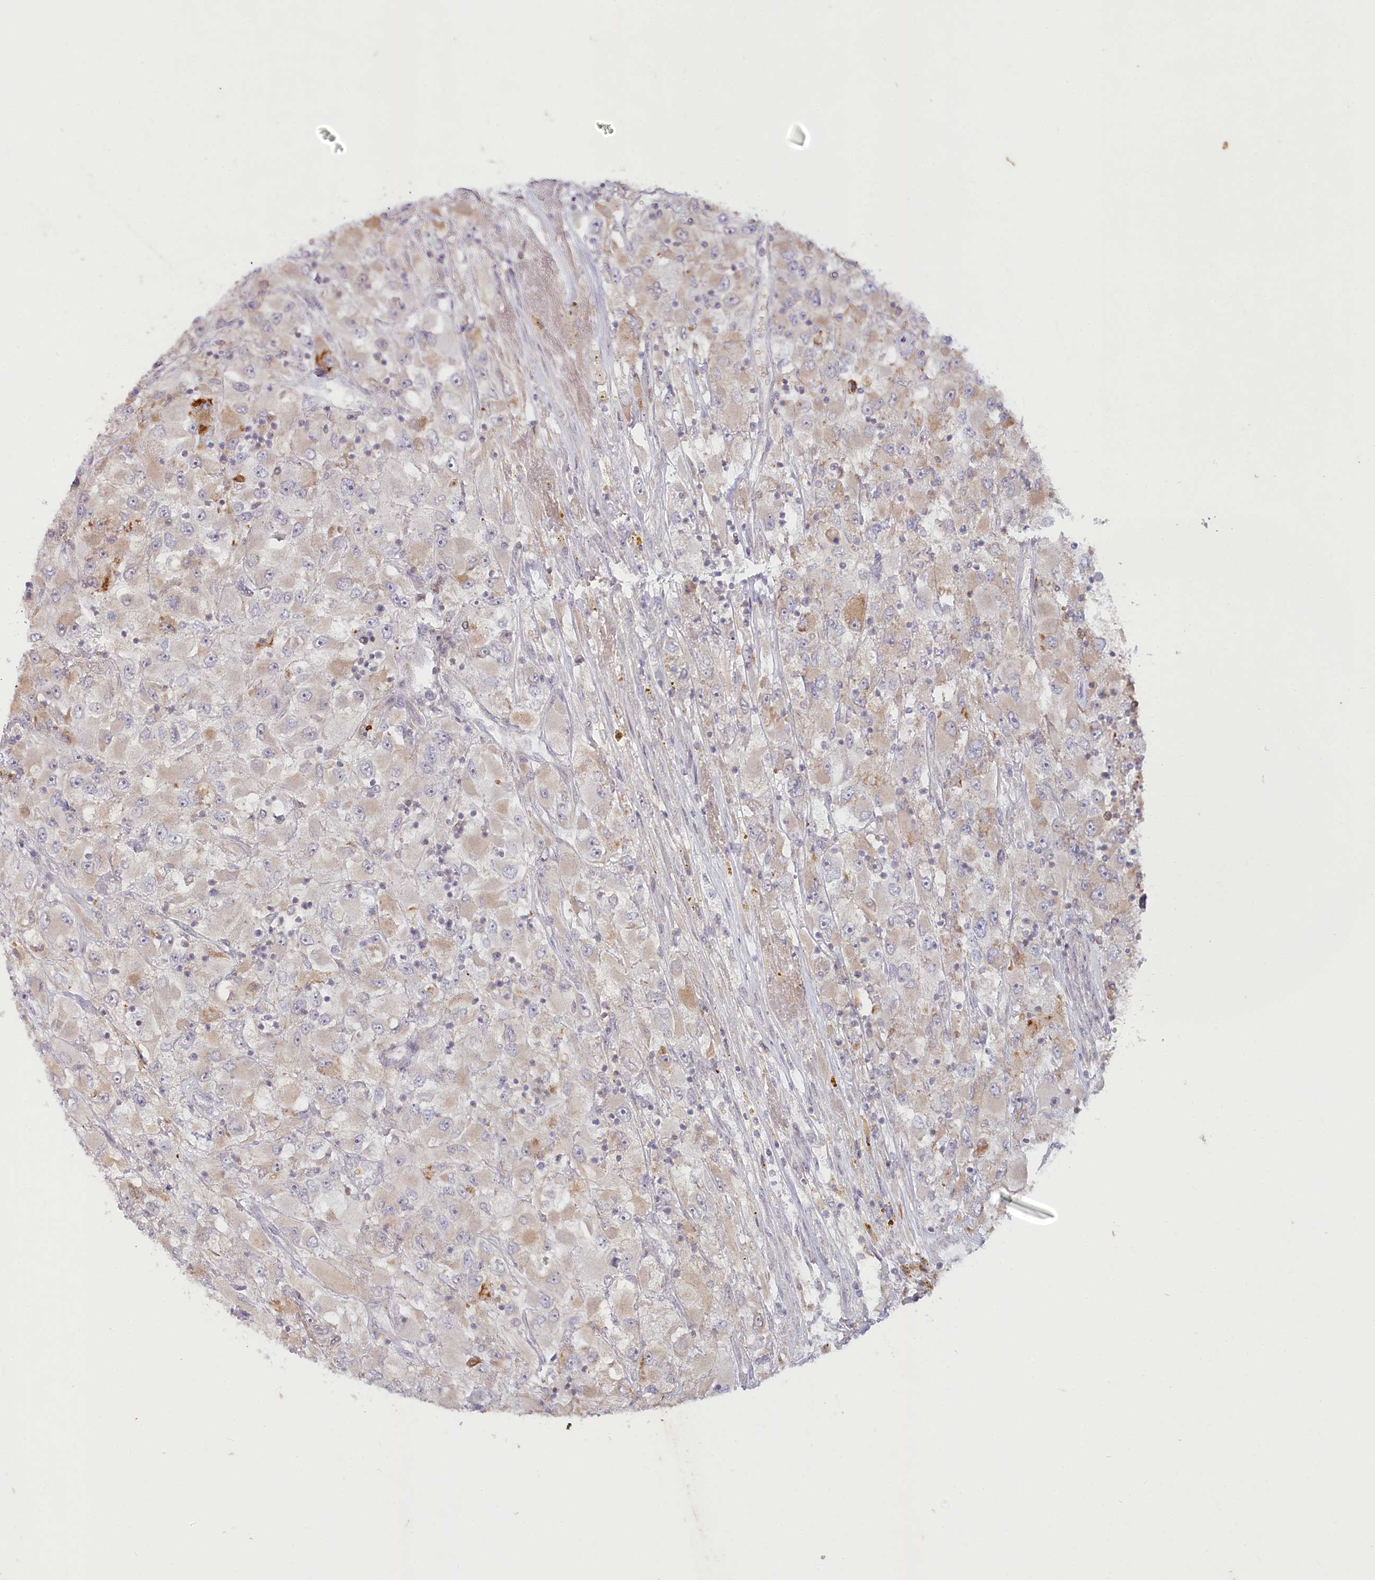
{"staining": {"intensity": "weak", "quantity": "25%-75%", "location": "cytoplasmic/membranous"}, "tissue": "renal cancer", "cell_type": "Tumor cells", "image_type": "cancer", "snomed": [{"axis": "morphology", "description": "Adenocarcinoma, NOS"}, {"axis": "topography", "description": "Kidney"}], "caption": "An IHC micrograph of tumor tissue is shown. Protein staining in brown labels weak cytoplasmic/membranous positivity in renal cancer (adenocarcinoma) within tumor cells. (DAB (3,3'-diaminobenzidine) = brown stain, brightfield microscopy at high magnification).", "gene": "MTG1", "patient": {"sex": "female", "age": 52}}